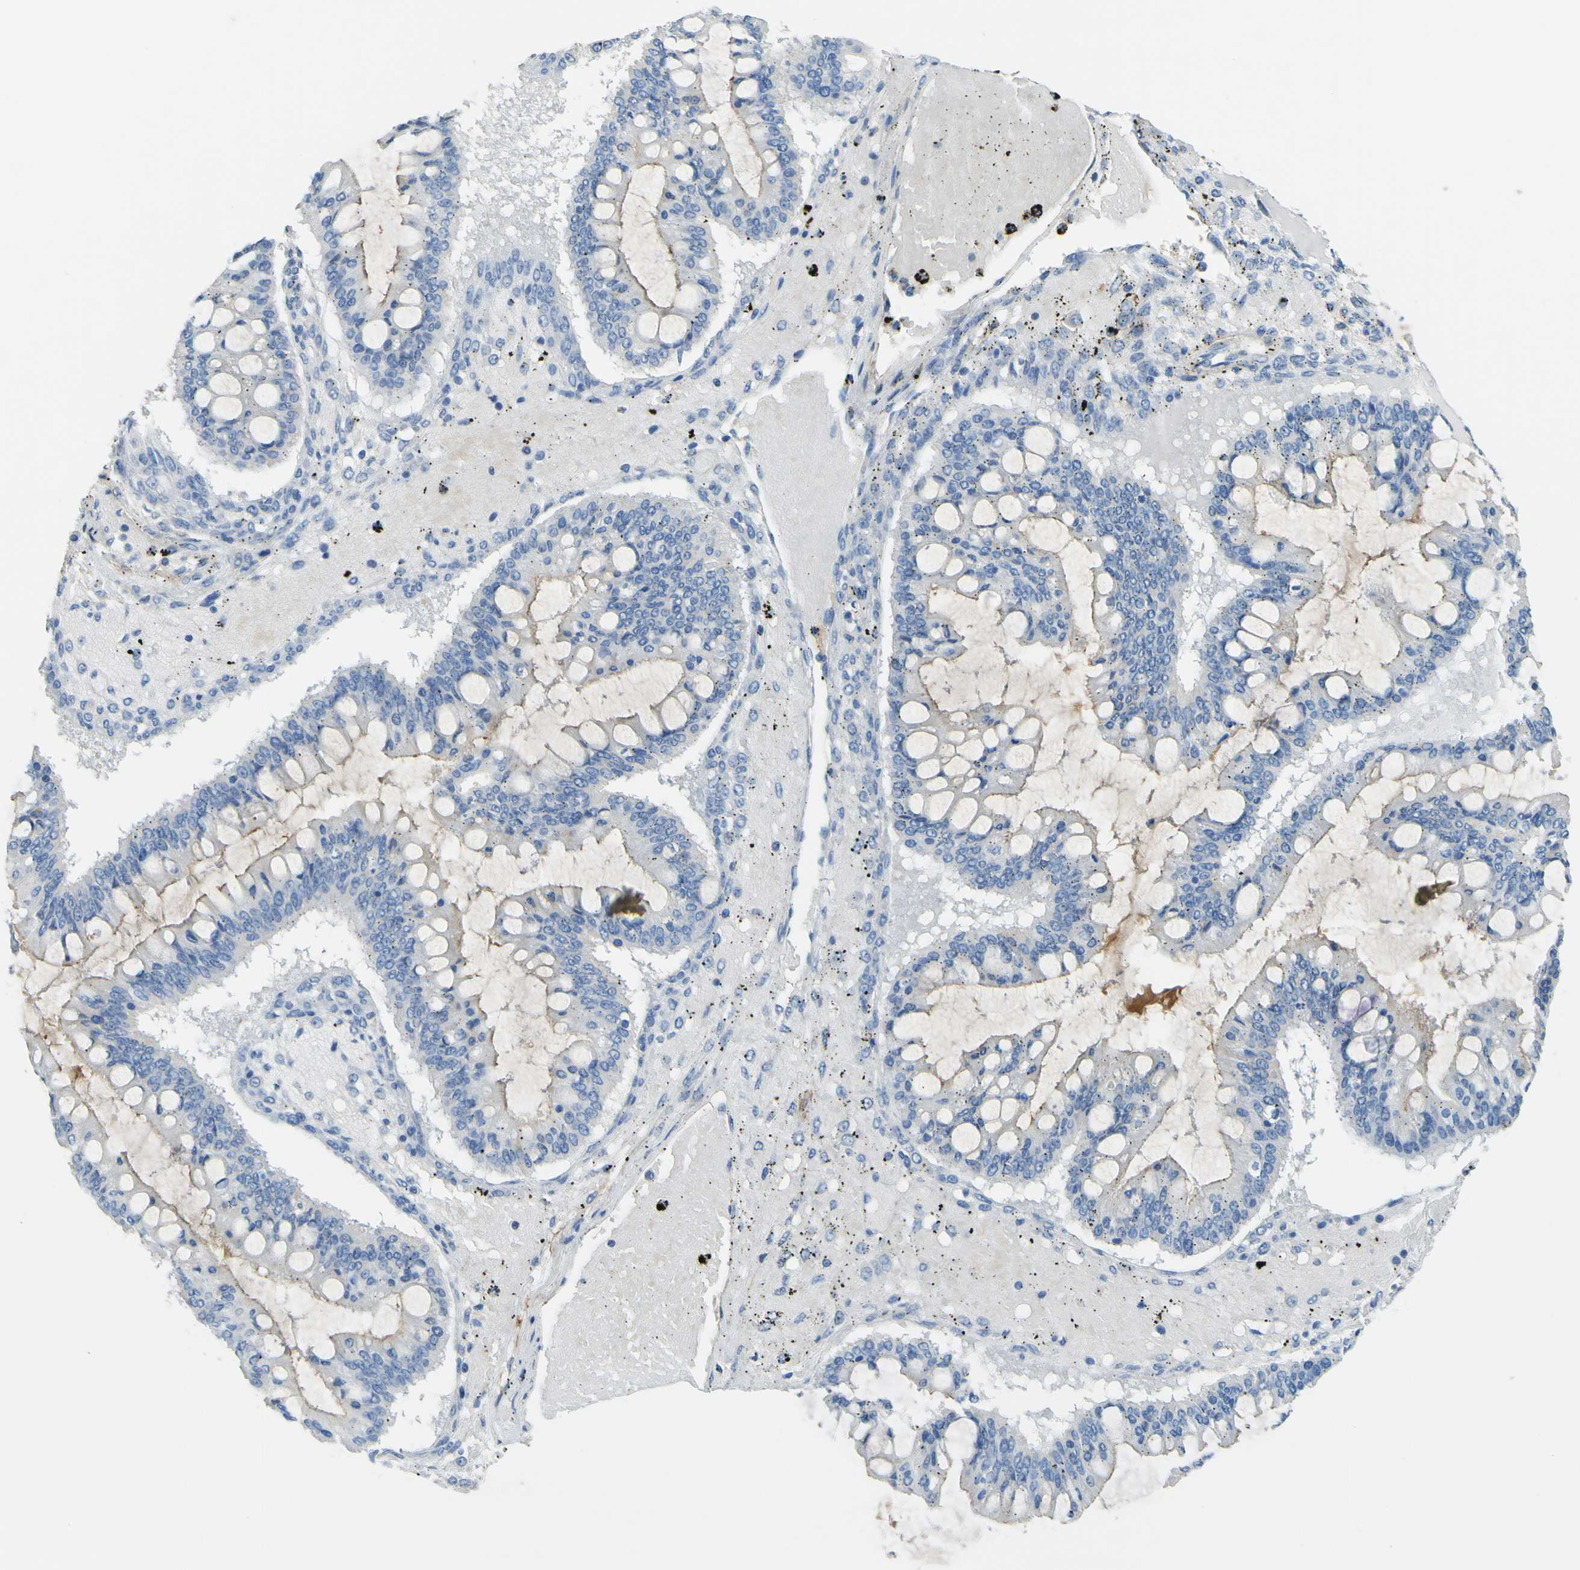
{"staining": {"intensity": "weak", "quantity": ">75%", "location": "cytoplasmic/membranous"}, "tissue": "ovarian cancer", "cell_type": "Tumor cells", "image_type": "cancer", "snomed": [{"axis": "morphology", "description": "Cystadenocarcinoma, mucinous, NOS"}, {"axis": "topography", "description": "Ovary"}], "caption": "Immunohistochemistry image of mucinous cystadenocarcinoma (ovarian) stained for a protein (brown), which demonstrates low levels of weak cytoplasmic/membranous staining in approximately >75% of tumor cells.", "gene": "OGN", "patient": {"sex": "female", "age": 73}}